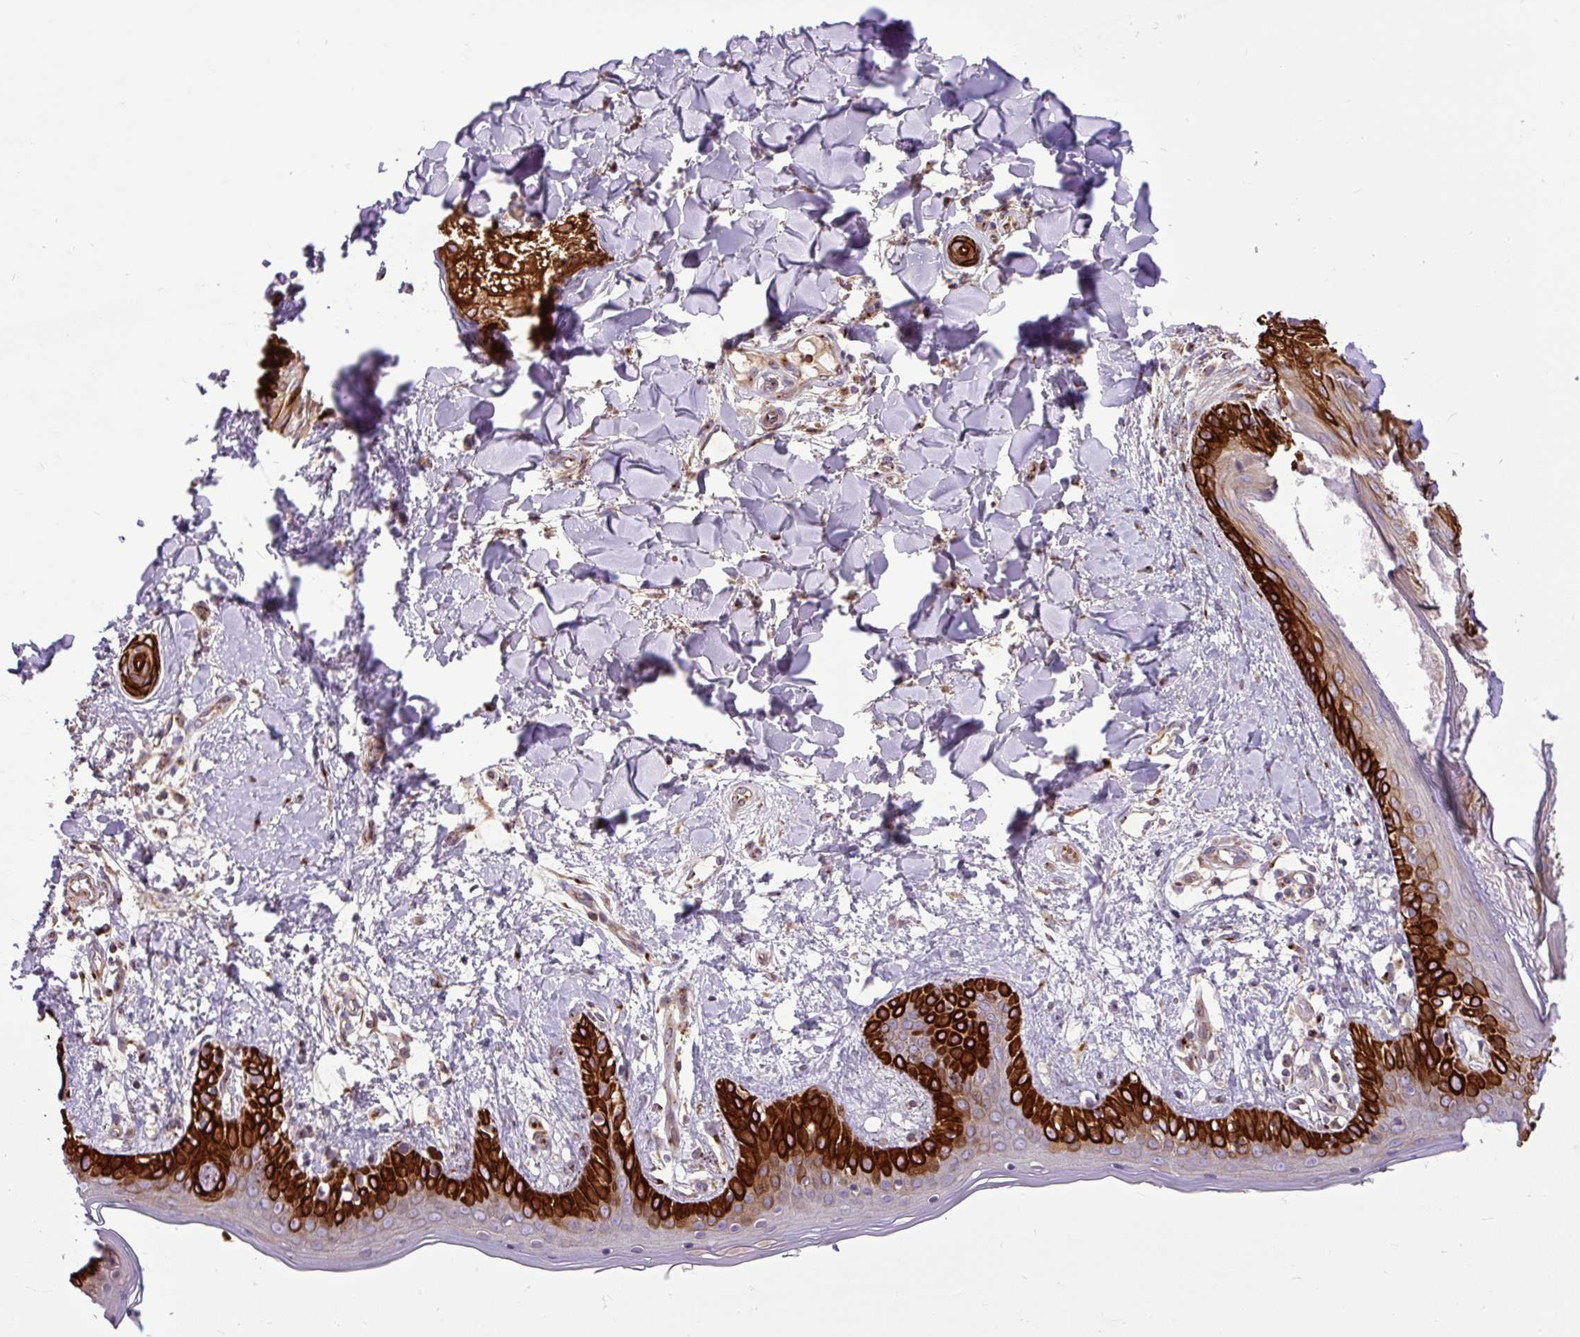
{"staining": {"intensity": "moderate", "quantity": ">75%", "location": "cytoplasmic/membranous"}, "tissue": "skin", "cell_type": "Fibroblasts", "image_type": "normal", "snomed": [{"axis": "morphology", "description": "Normal tissue, NOS"}, {"axis": "topography", "description": "Skin"}], "caption": "Moderate cytoplasmic/membranous positivity is present in approximately >75% of fibroblasts in unremarkable skin. The staining was performed using DAB, with brown indicating positive protein expression. Nuclei are stained blue with hematoxylin.", "gene": "MSMP", "patient": {"sex": "female", "age": 34}}